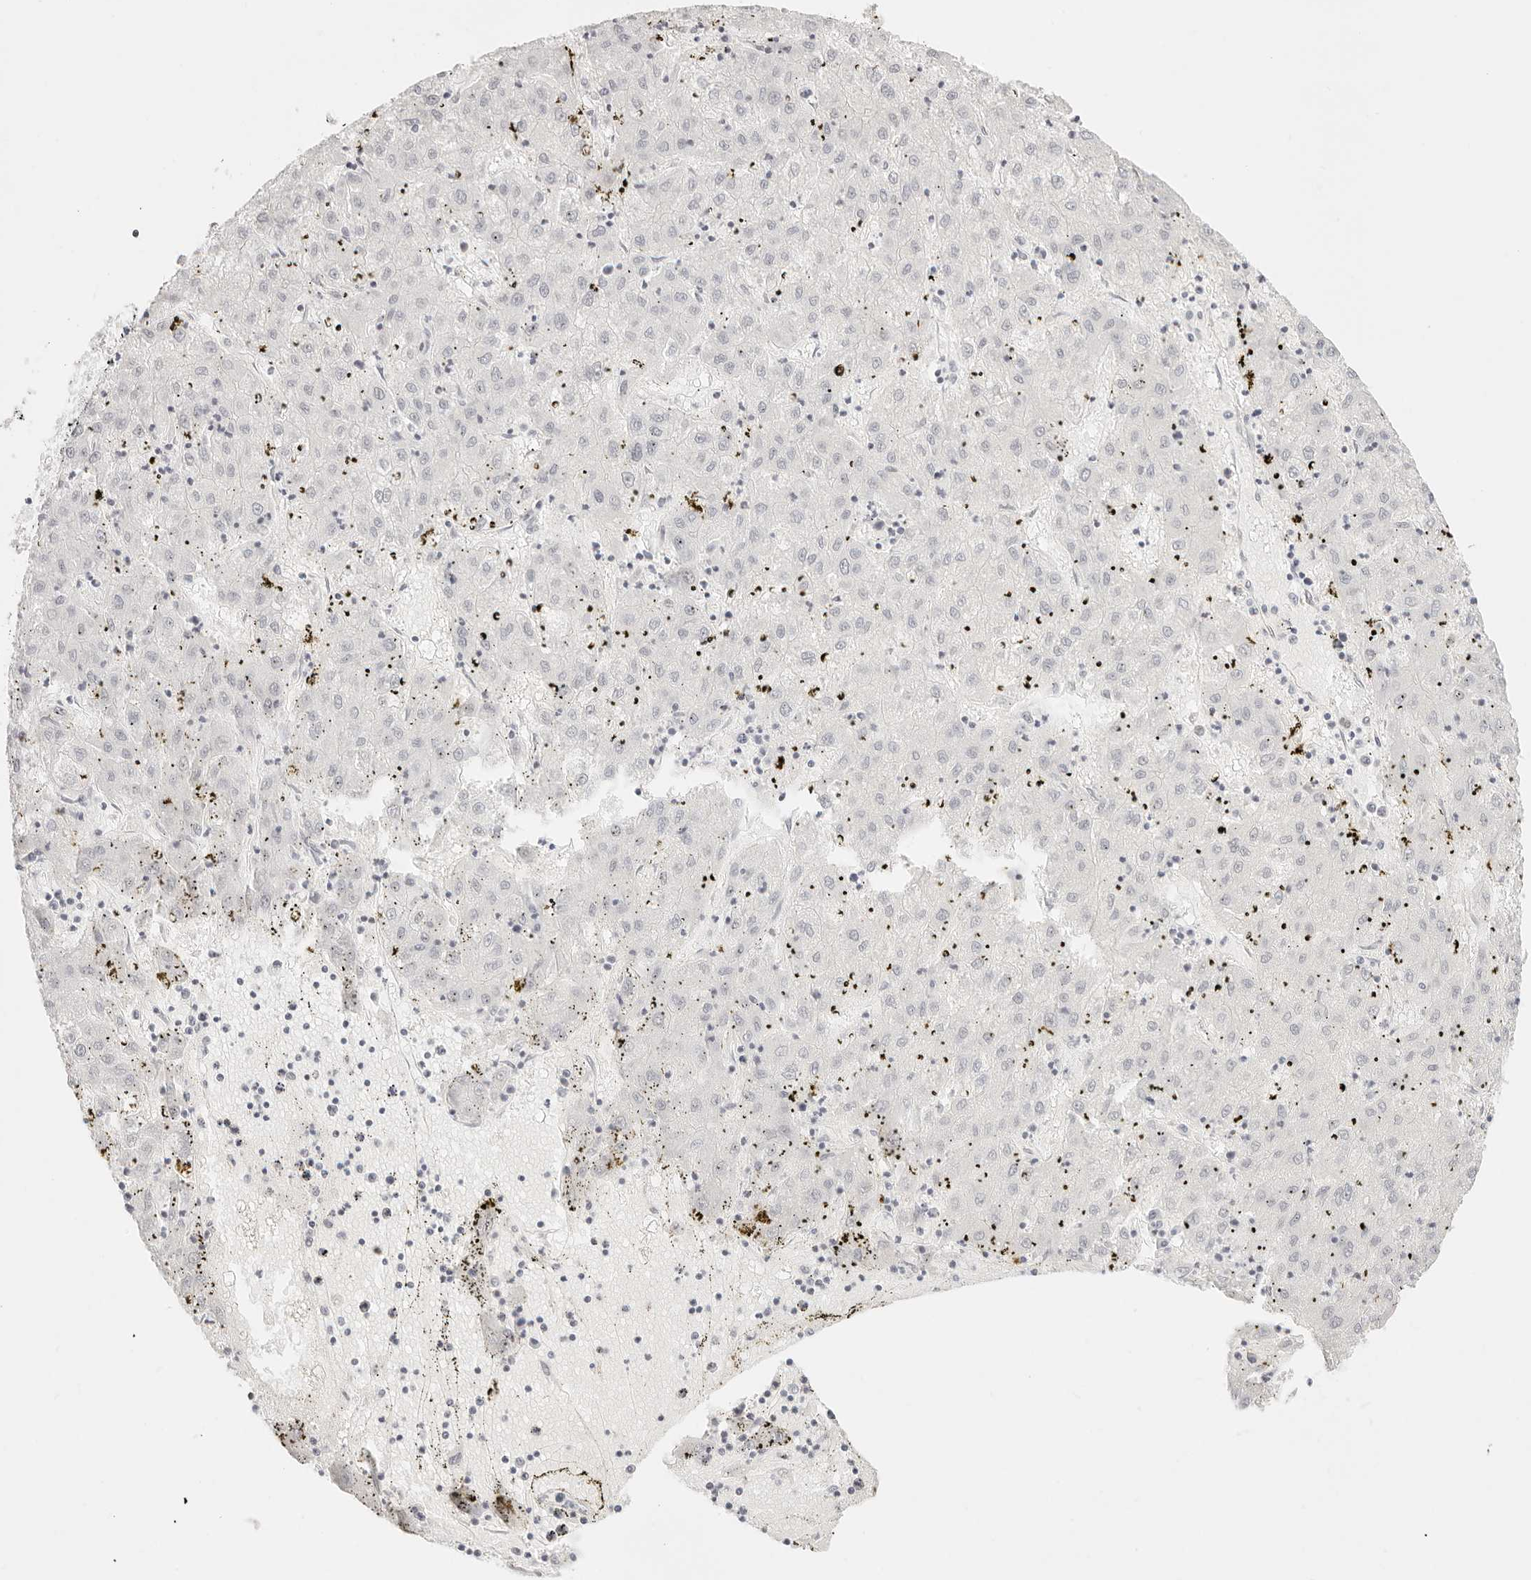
{"staining": {"intensity": "negative", "quantity": "none", "location": "none"}, "tissue": "liver cancer", "cell_type": "Tumor cells", "image_type": "cancer", "snomed": [{"axis": "morphology", "description": "Carcinoma, Hepatocellular, NOS"}, {"axis": "topography", "description": "Liver"}], "caption": "This is a photomicrograph of immunohistochemistry (IHC) staining of liver cancer, which shows no positivity in tumor cells.", "gene": "ZC3H11A", "patient": {"sex": "male", "age": 72}}